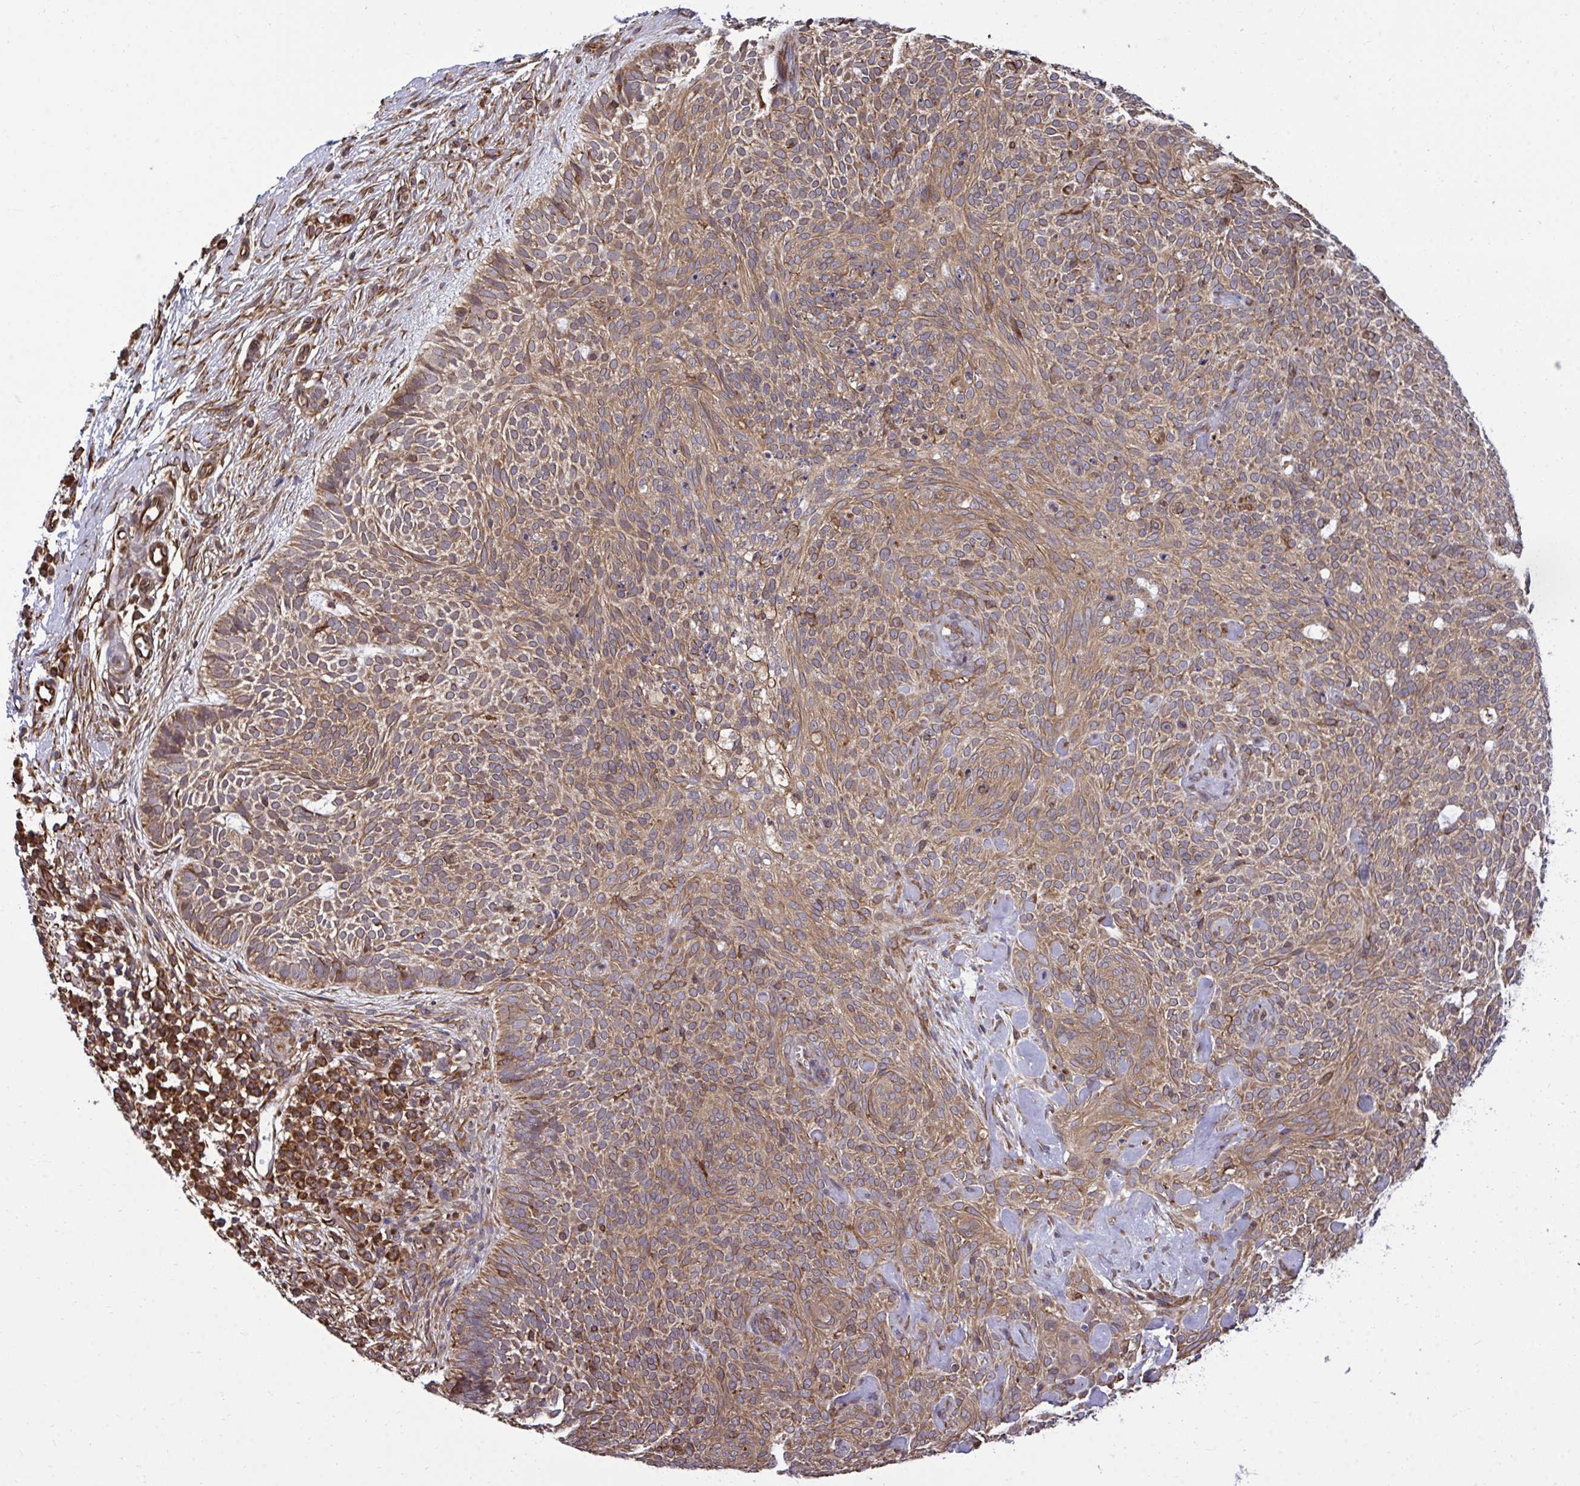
{"staining": {"intensity": "moderate", "quantity": ">75%", "location": "cytoplasmic/membranous"}, "tissue": "skin cancer", "cell_type": "Tumor cells", "image_type": "cancer", "snomed": [{"axis": "morphology", "description": "Basal cell carcinoma"}, {"axis": "topography", "description": "Skin"}, {"axis": "topography", "description": "Skin of face"}], "caption": "A medium amount of moderate cytoplasmic/membranous expression is present in approximately >75% of tumor cells in skin basal cell carcinoma tissue. The staining was performed using DAB (3,3'-diaminobenzidine) to visualize the protein expression in brown, while the nuclei were stained in blue with hematoxylin (Magnification: 20x).", "gene": "RPS15", "patient": {"sex": "female", "age": 82}}